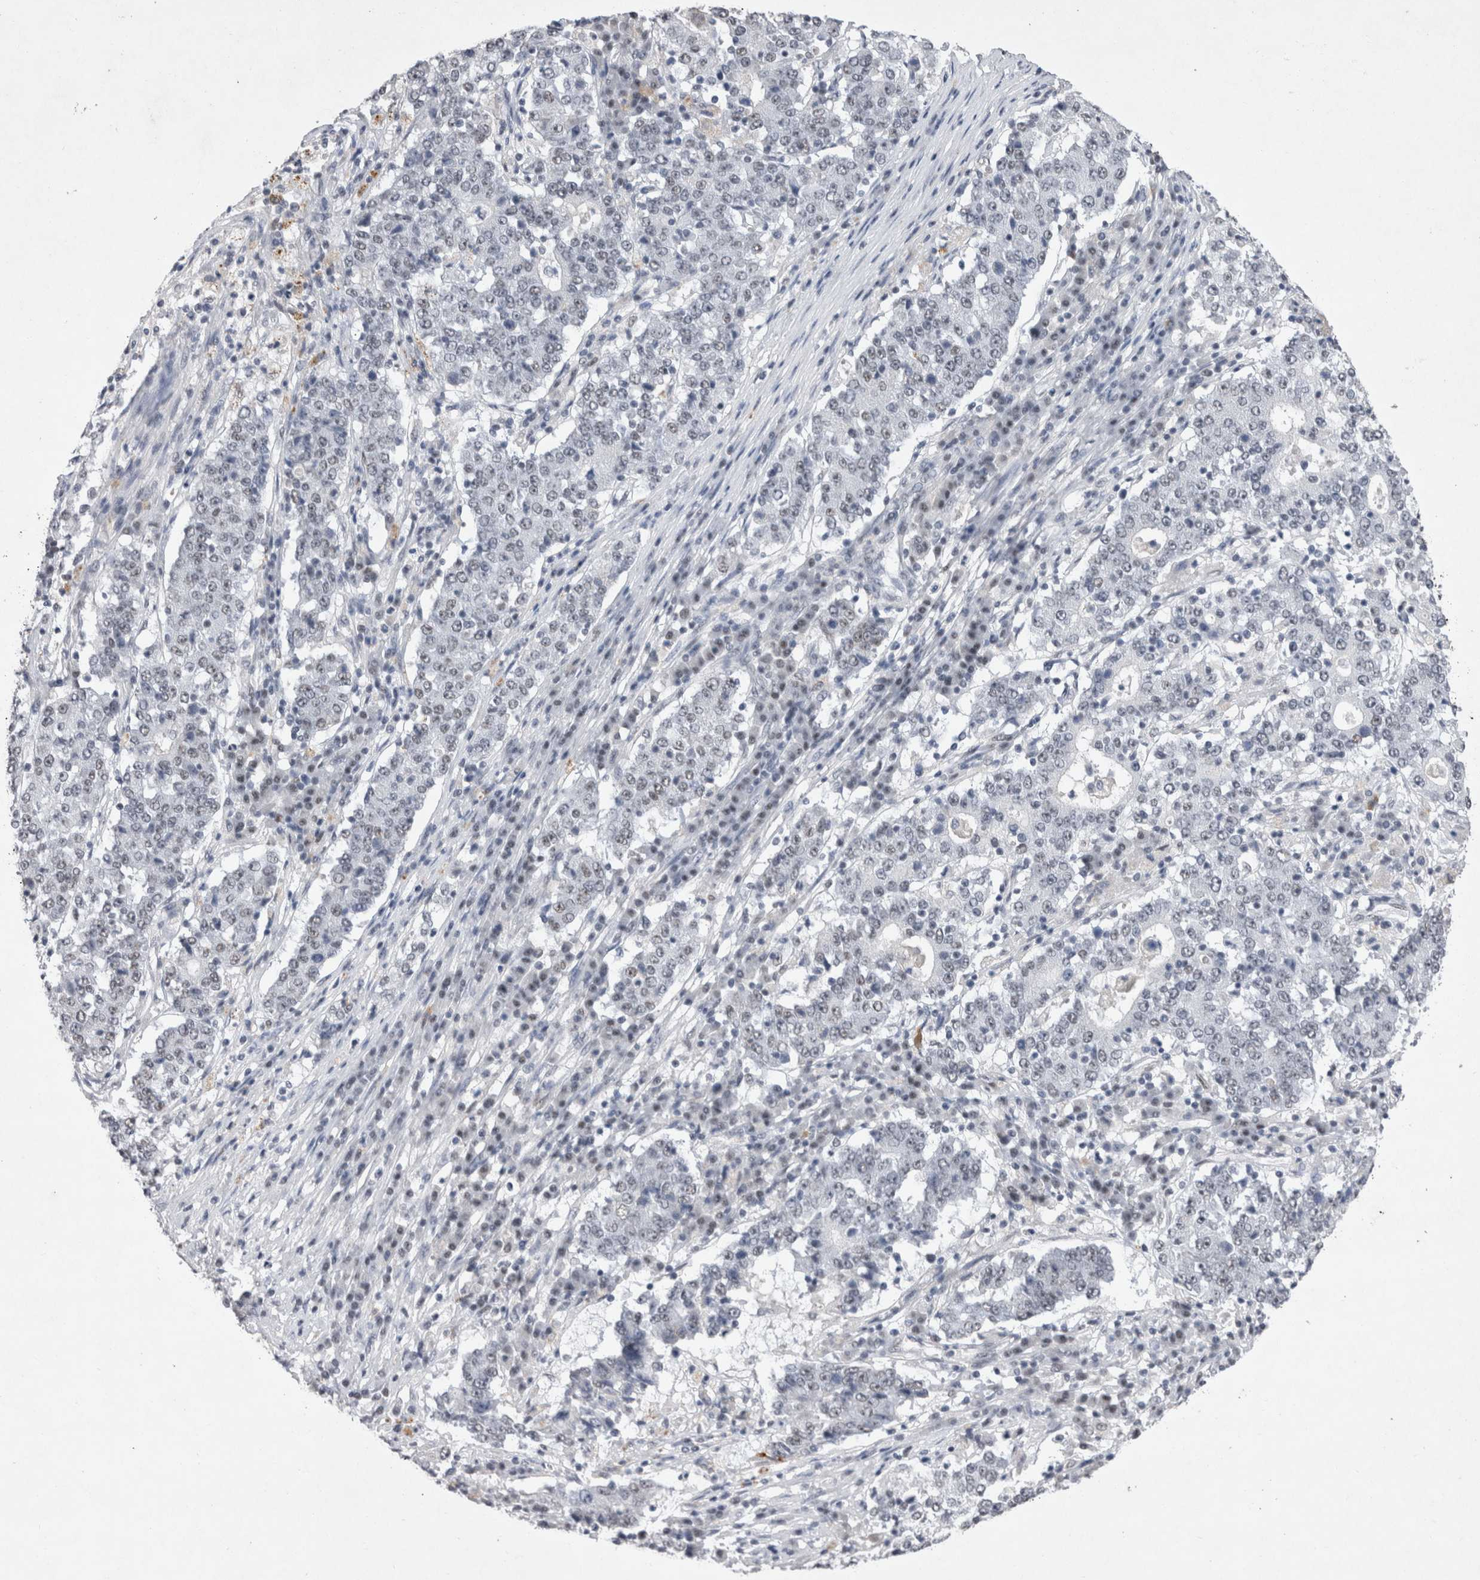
{"staining": {"intensity": "negative", "quantity": "none", "location": "none"}, "tissue": "stomach cancer", "cell_type": "Tumor cells", "image_type": "cancer", "snomed": [{"axis": "morphology", "description": "Adenocarcinoma, NOS"}, {"axis": "topography", "description": "Stomach"}], "caption": "This is an IHC image of adenocarcinoma (stomach). There is no staining in tumor cells.", "gene": "RBM6", "patient": {"sex": "male", "age": 59}}